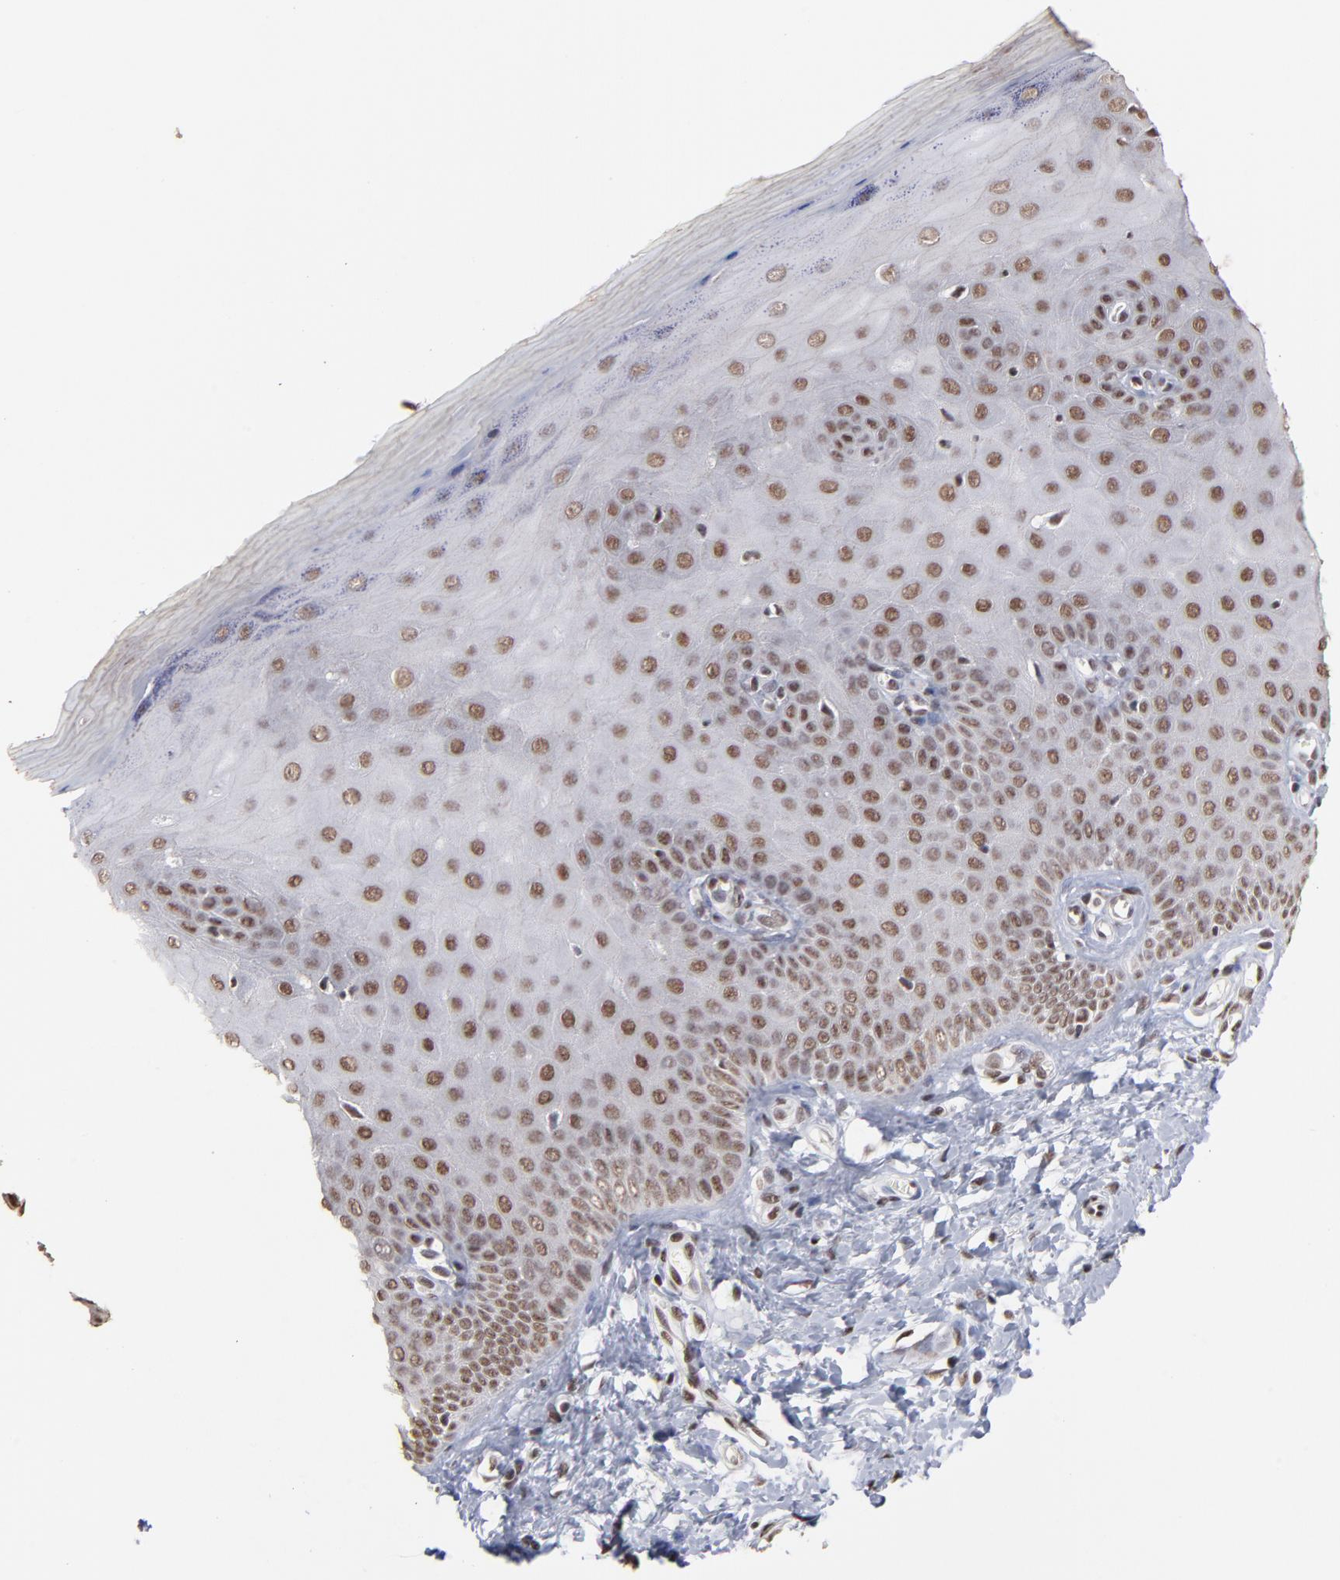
{"staining": {"intensity": "strong", "quantity": ">75%", "location": "cytoplasmic/membranous,nuclear"}, "tissue": "cervix", "cell_type": "Glandular cells", "image_type": "normal", "snomed": [{"axis": "morphology", "description": "Normal tissue, NOS"}, {"axis": "topography", "description": "Cervix"}], "caption": "Protein expression analysis of unremarkable cervix exhibits strong cytoplasmic/membranous,nuclear staining in about >75% of glandular cells. The protein of interest is shown in brown color, while the nuclei are stained blue.", "gene": "ZNF3", "patient": {"sex": "female", "age": 55}}